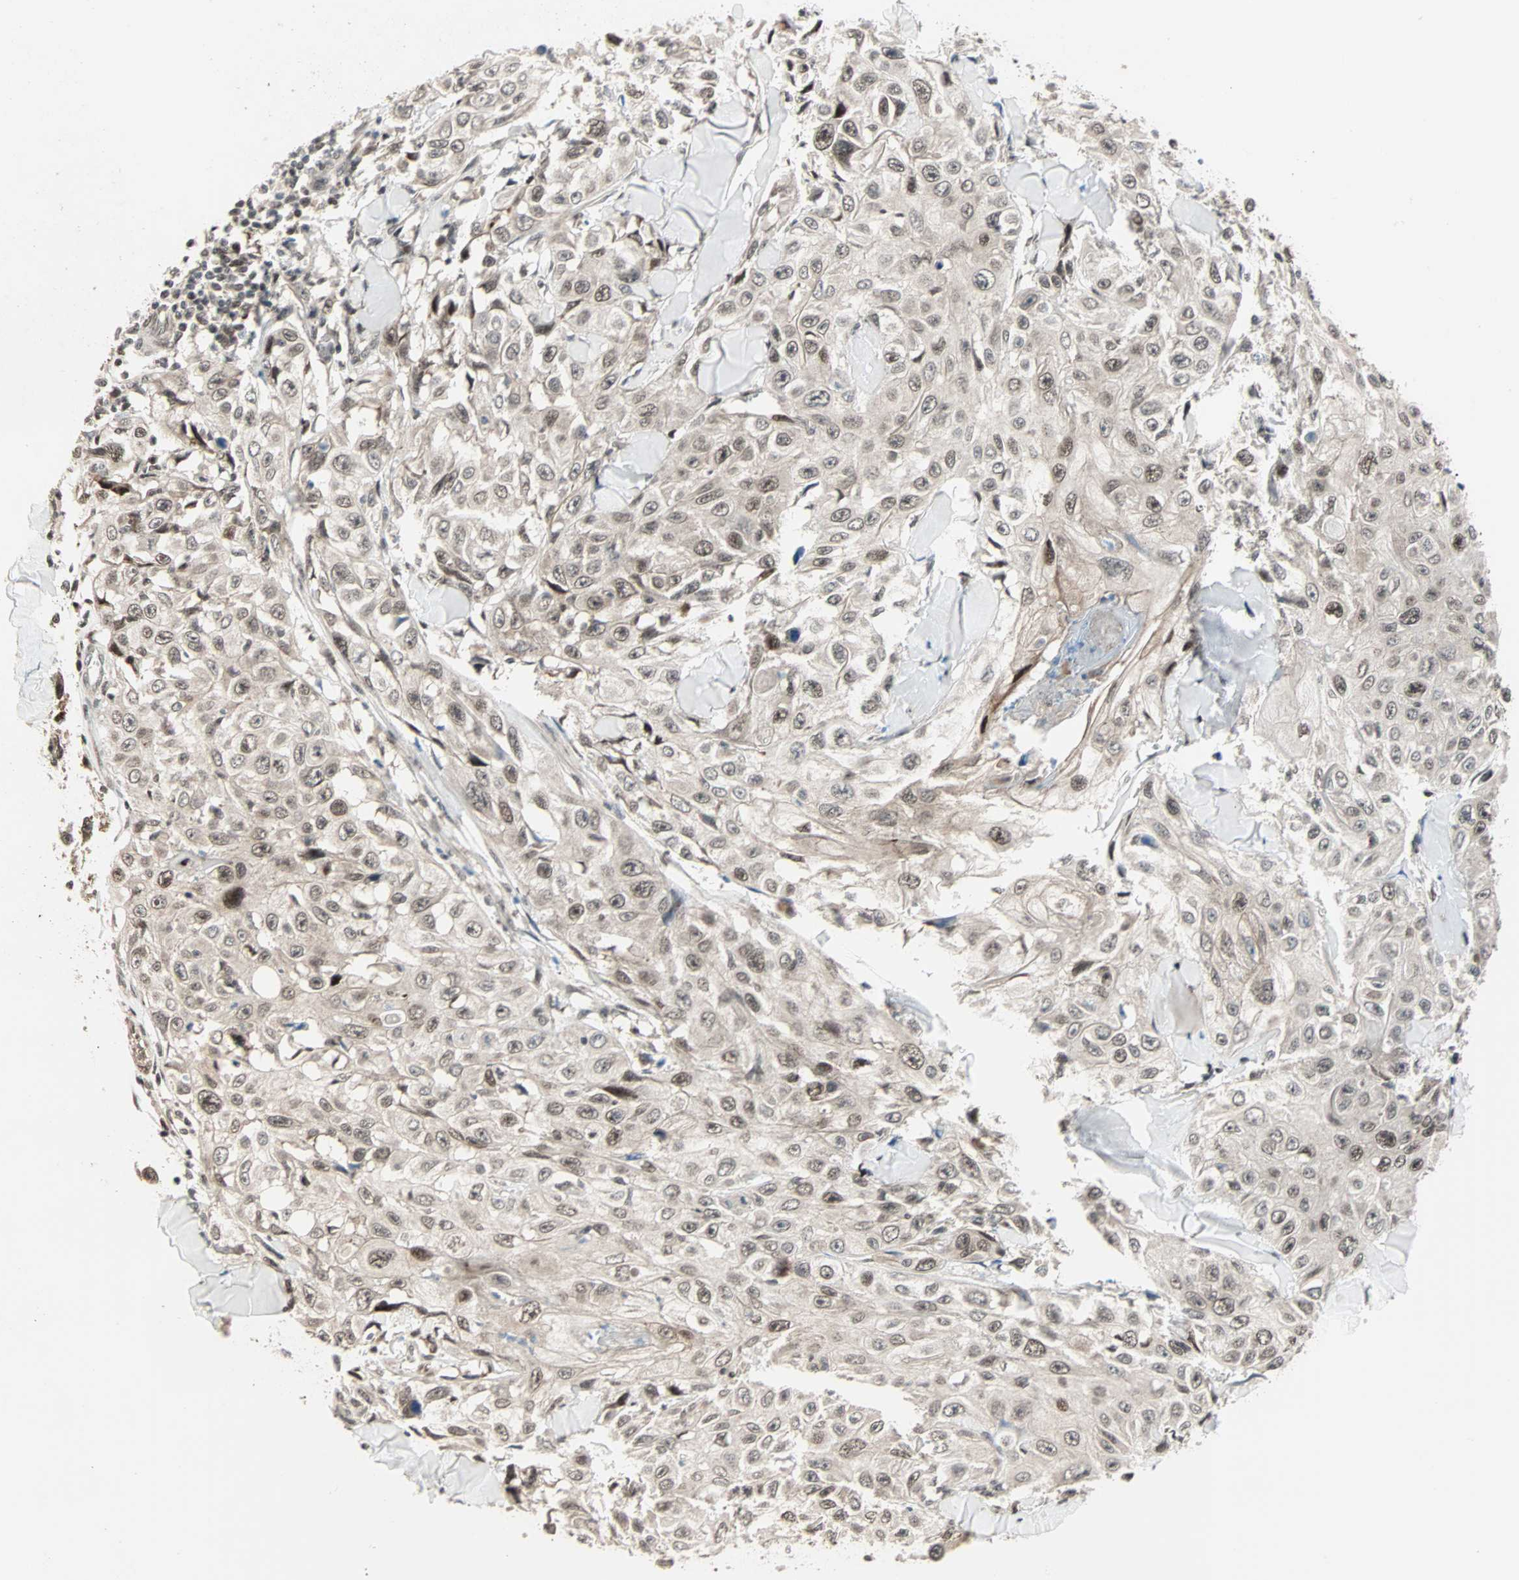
{"staining": {"intensity": "weak", "quantity": "25%-75%", "location": "cytoplasmic/membranous,nuclear"}, "tissue": "skin cancer", "cell_type": "Tumor cells", "image_type": "cancer", "snomed": [{"axis": "morphology", "description": "Squamous cell carcinoma, NOS"}, {"axis": "topography", "description": "Skin"}], "caption": "An image of human skin cancer stained for a protein displays weak cytoplasmic/membranous and nuclear brown staining in tumor cells. Using DAB (brown) and hematoxylin (blue) stains, captured at high magnification using brightfield microscopy.", "gene": "CBX4", "patient": {"sex": "male", "age": 86}}